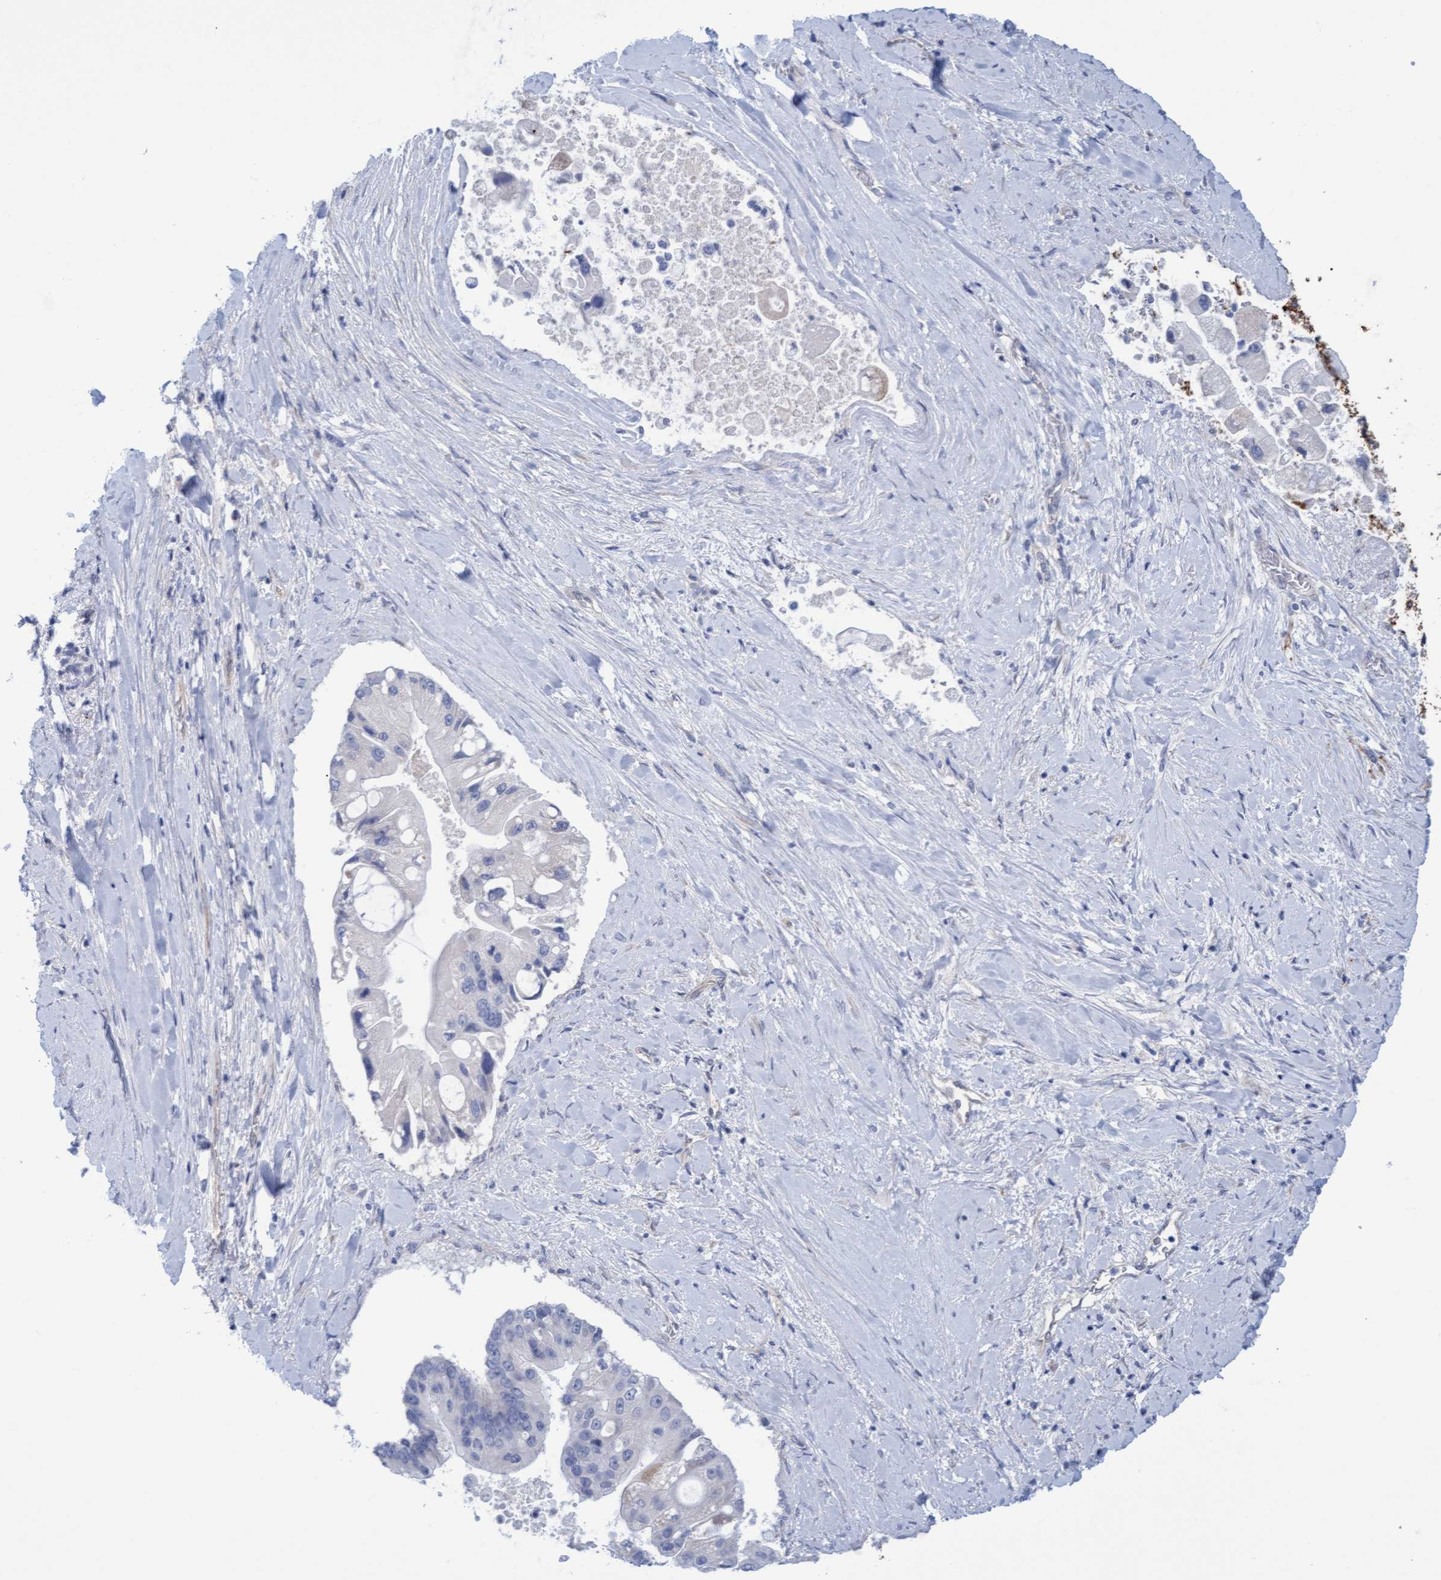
{"staining": {"intensity": "negative", "quantity": "none", "location": "none"}, "tissue": "liver cancer", "cell_type": "Tumor cells", "image_type": "cancer", "snomed": [{"axis": "morphology", "description": "Cholangiocarcinoma"}, {"axis": "topography", "description": "Liver"}], "caption": "Immunohistochemistry (IHC) image of human liver cancer stained for a protein (brown), which shows no expression in tumor cells.", "gene": "STXBP1", "patient": {"sex": "male", "age": 50}}